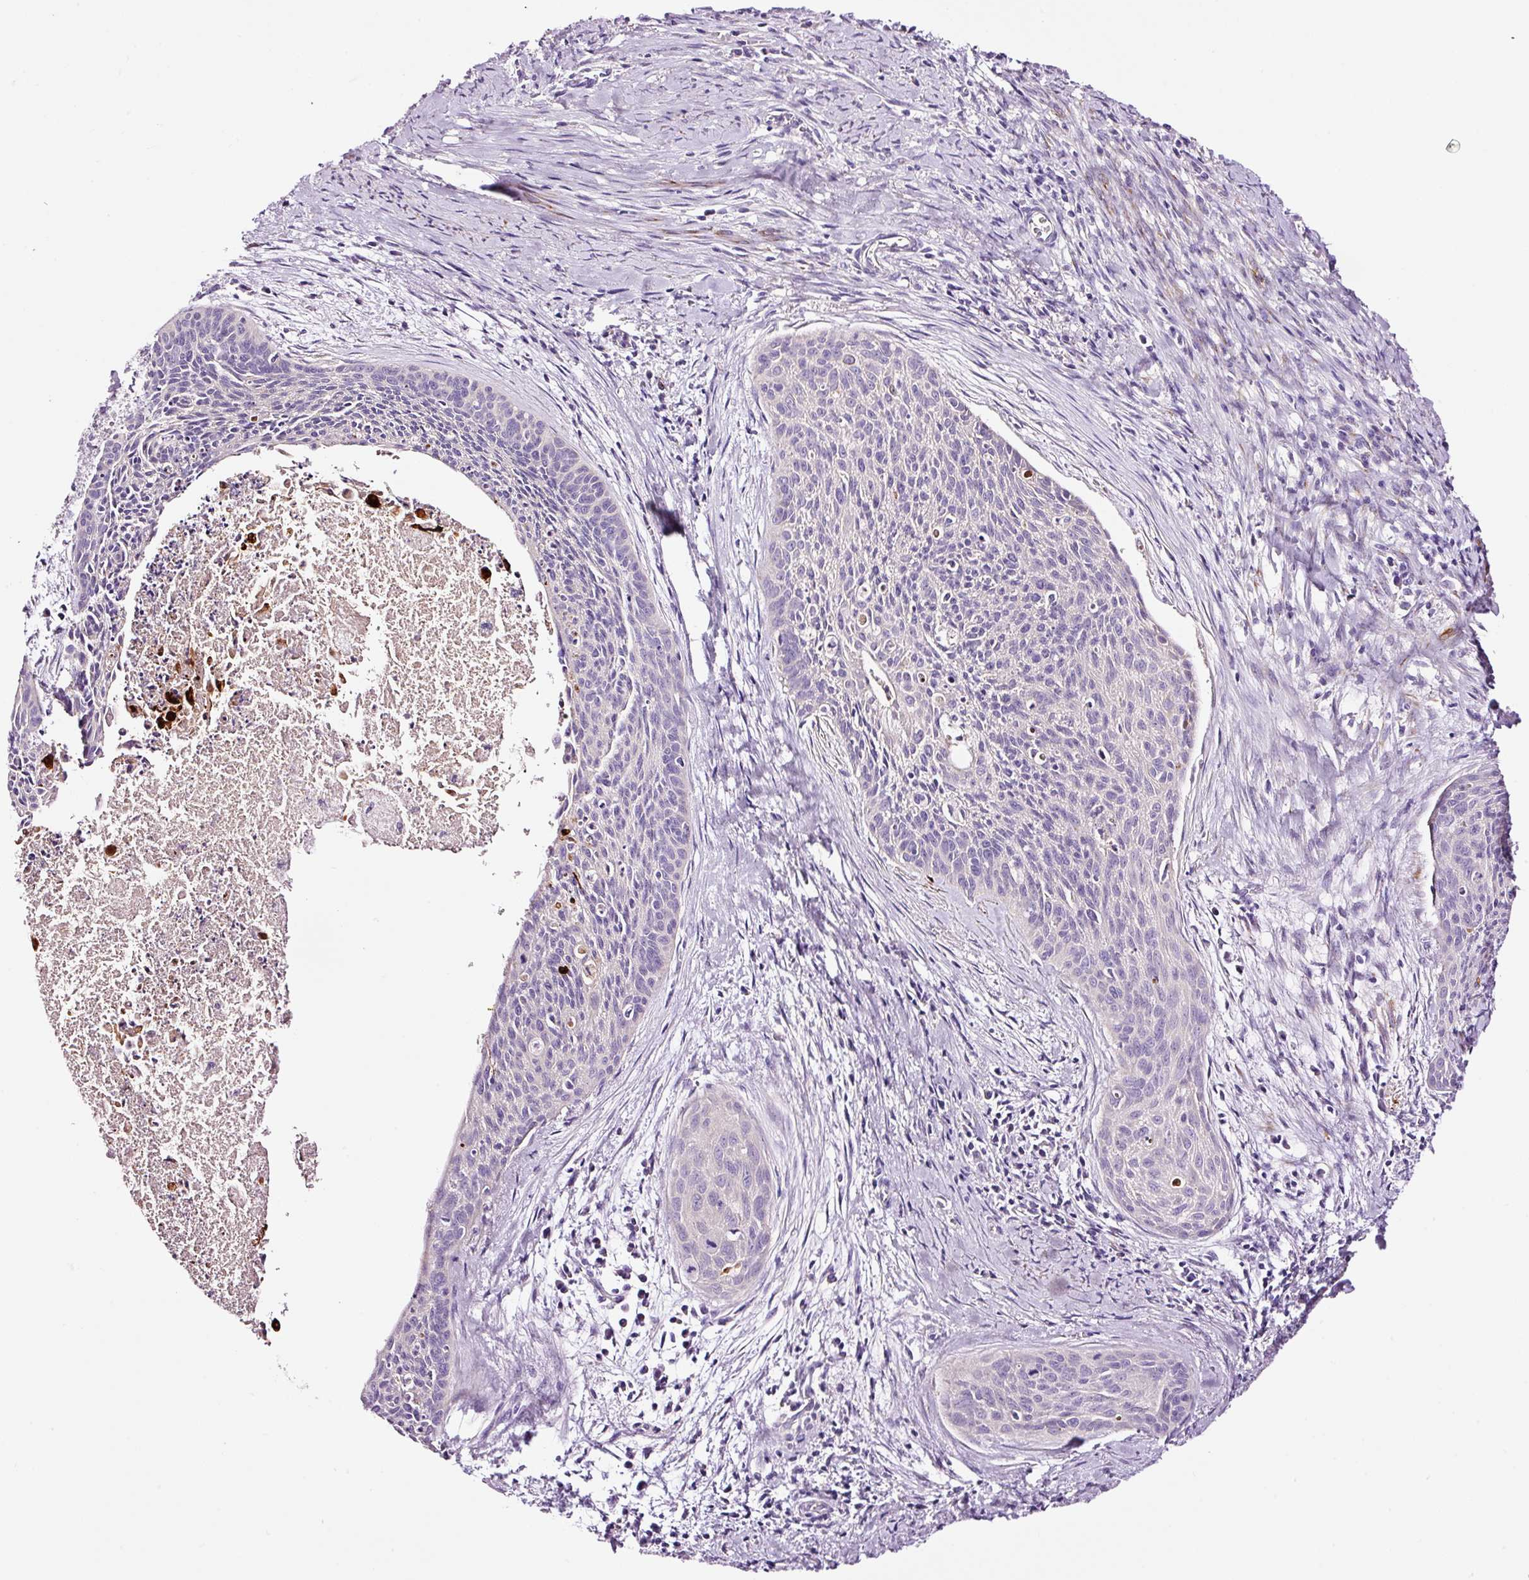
{"staining": {"intensity": "negative", "quantity": "none", "location": "none"}, "tissue": "cervical cancer", "cell_type": "Tumor cells", "image_type": "cancer", "snomed": [{"axis": "morphology", "description": "Squamous cell carcinoma, NOS"}, {"axis": "topography", "description": "Cervix"}], "caption": "Squamous cell carcinoma (cervical) stained for a protein using immunohistochemistry reveals no staining tumor cells.", "gene": "PAM", "patient": {"sex": "female", "age": 55}}